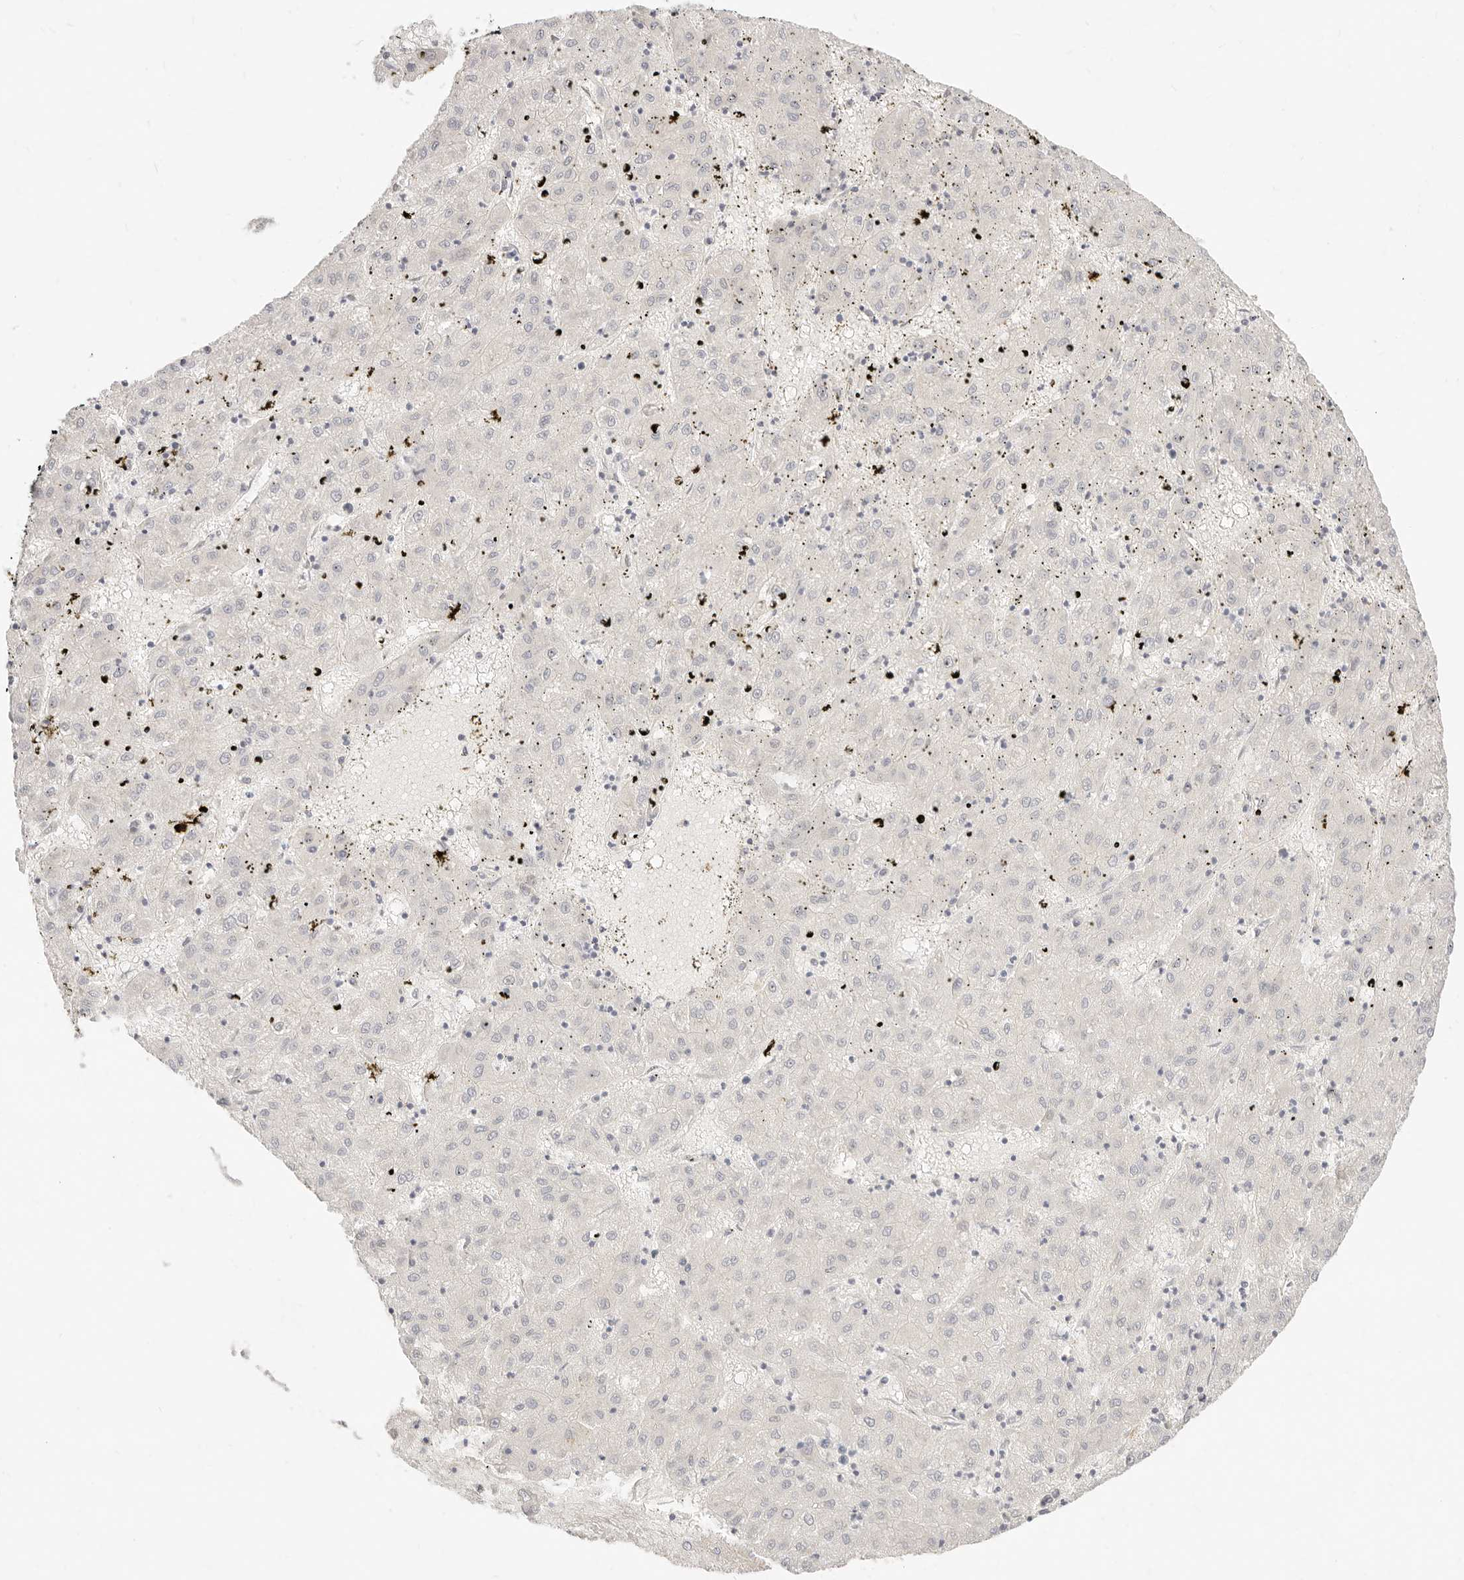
{"staining": {"intensity": "negative", "quantity": "none", "location": "none"}, "tissue": "liver cancer", "cell_type": "Tumor cells", "image_type": "cancer", "snomed": [{"axis": "morphology", "description": "Carcinoma, Hepatocellular, NOS"}, {"axis": "topography", "description": "Liver"}], "caption": "IHC histopathology image of neoplastic tissue: liver cancer stained with DAB (3,3'-diaminobenzidine) reveals no significant protein expression in tumor cells. (Brightfield microscopy of DAB immunohistochemistry at high magnification).", "gene": "UBXN10", "patient": {"sex": "male", "age": 72}}